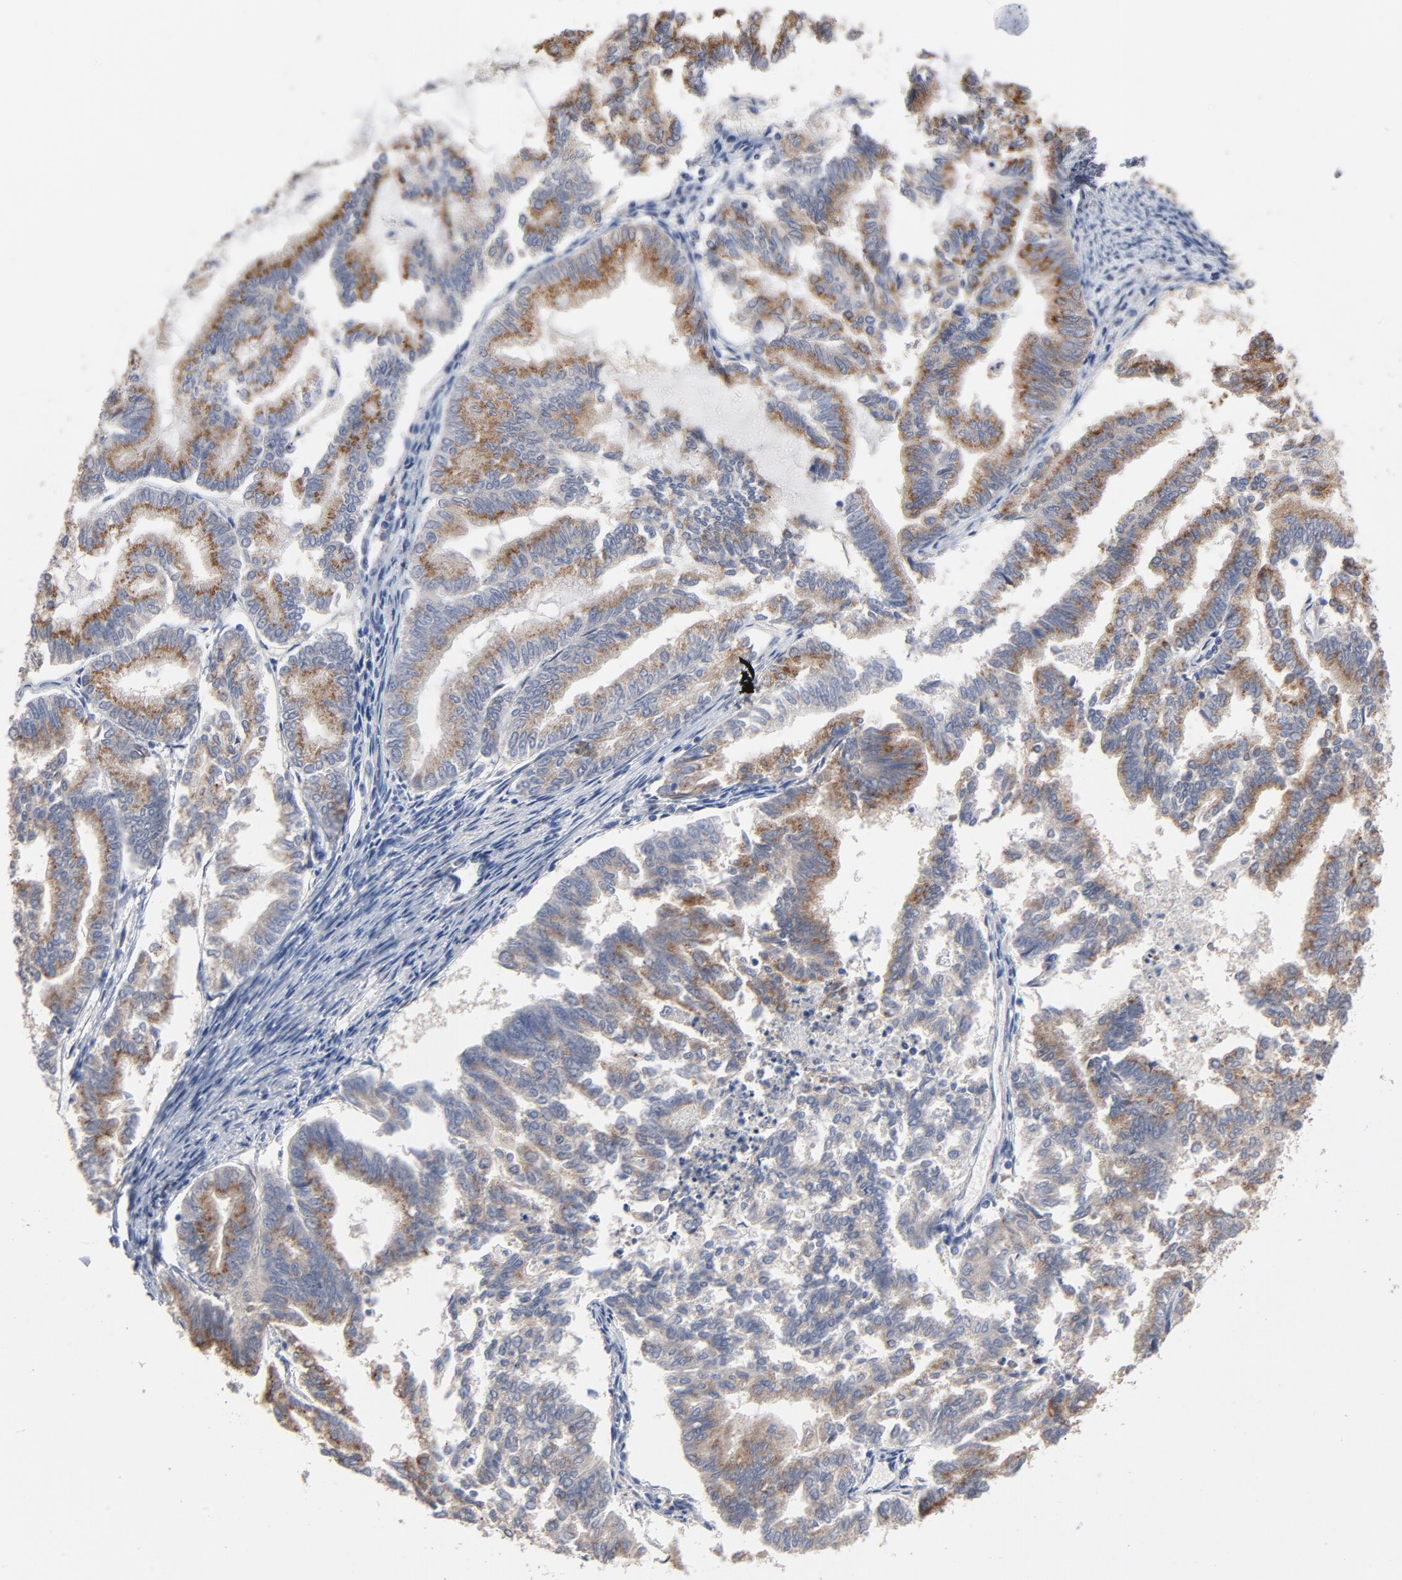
{"staining": {"intensity": "weak", "quantity": ">75%", "location": "cytoplasmic/membranous"}, "tissue": "endometrial cancer", "cell_type": "Tumor cells", "image_type": "cancer", "snomed": [{"axis": "morphology", "description": "Adenocarcinoma, NOS"}, {"axis": "topography", "description": "Endometrium"}], "caption": "Protein expression analysis of endometrial cancer exhibits weak cytoplasmic/membranous positivity in about >75% of tumor cells.", "gene": "AK7", "patient": {"sex": "female", "age": 79}}